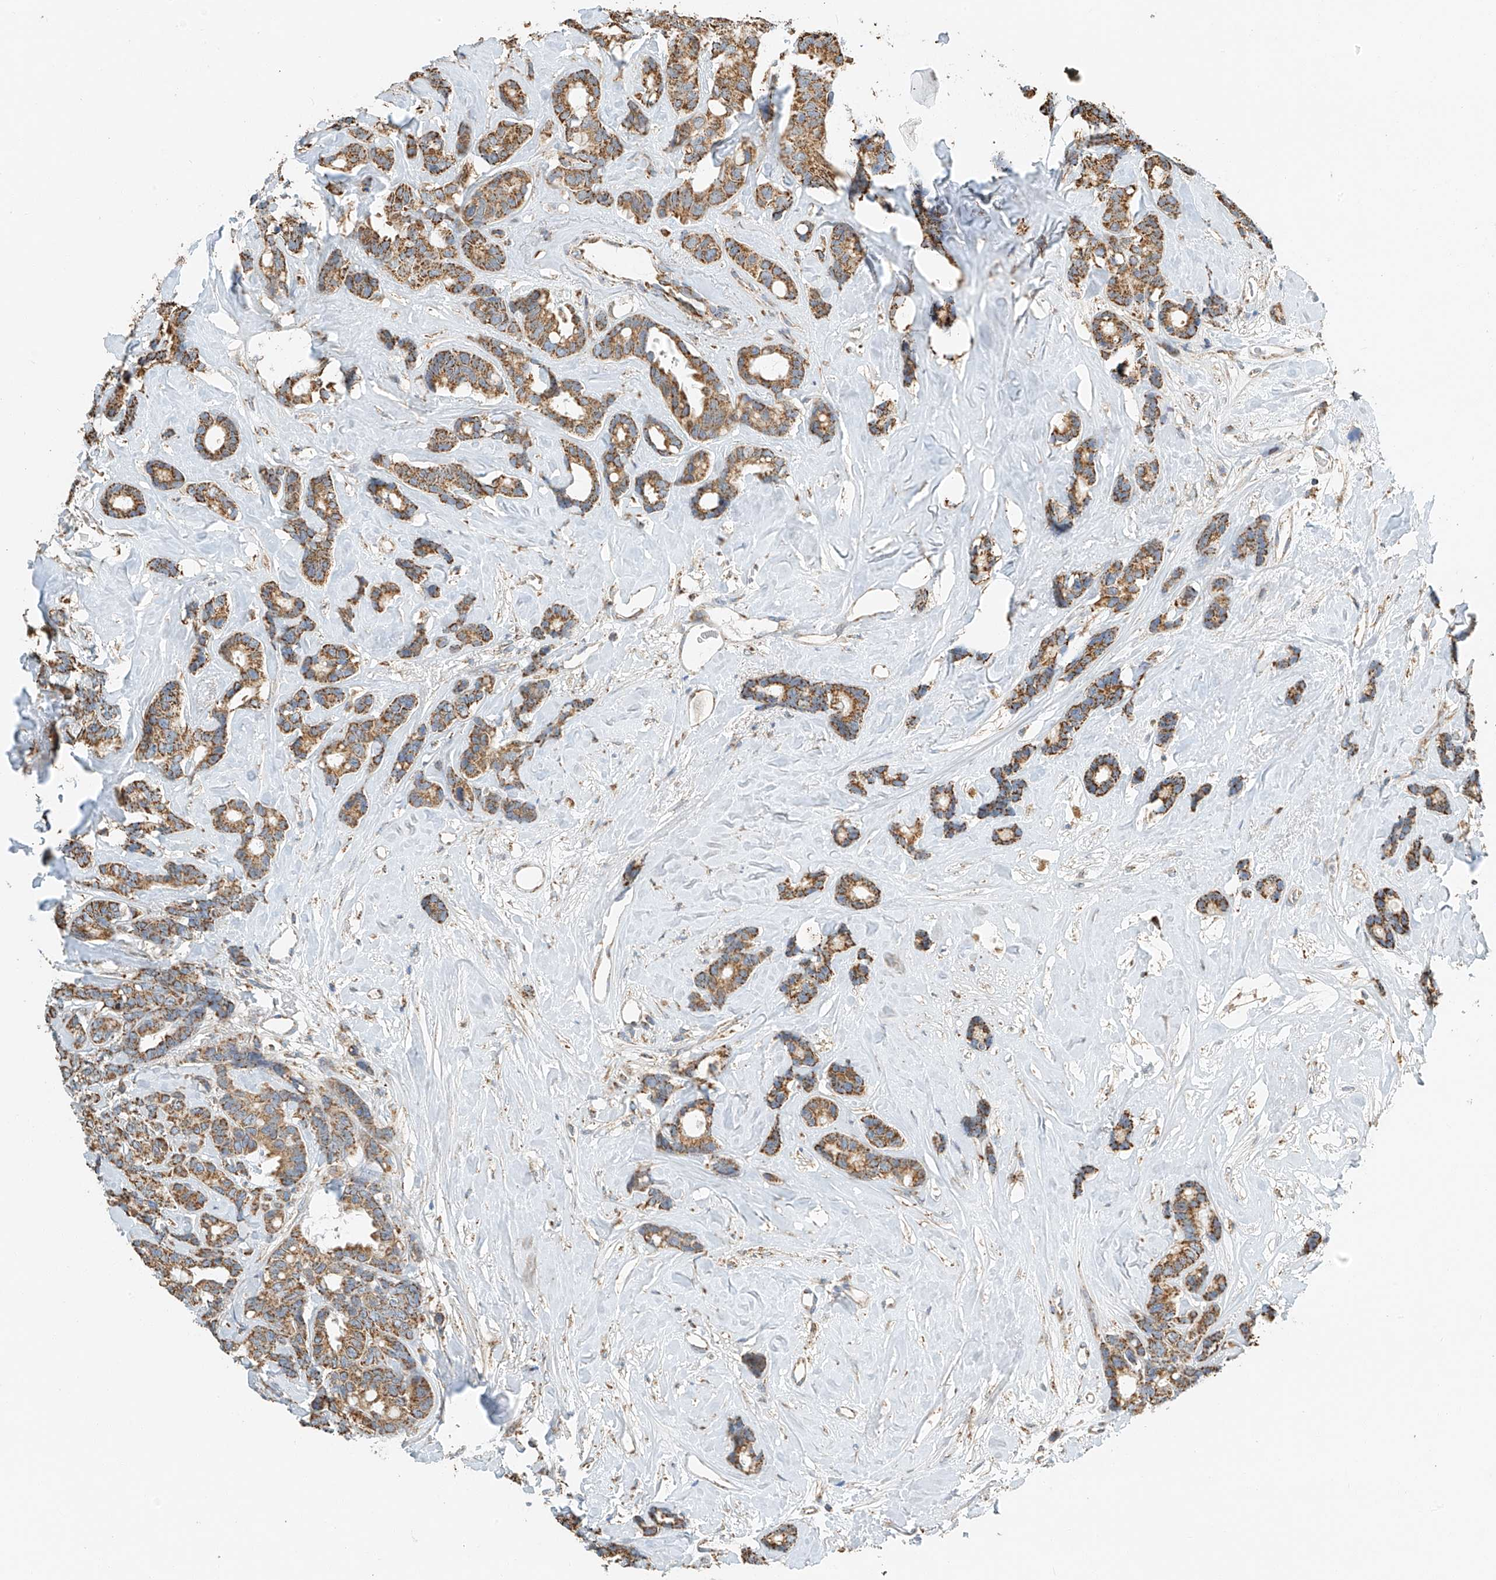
{"staining": {"intensity": "moderate", "quantity": ">75%", "location": "cytoplasmic/membranous"}, "tissue": "breast cancer", "cell_type": "Tumor cells", "image_type": "cancer", "snomed": [{"axis": "morphology", "description": "Duct carcinoma"}, {"axis": "topography", "description": "Breast"}], "caption": "Immunohistochemical staining of infiltrating ductal carcinoma (breast) displays medium levels of moderate cytoplasmic/membranous protein positivity in about >75% of tumor cells.", "gene": "YIPF7", "patient": {"sex": "female", "age": 87}}